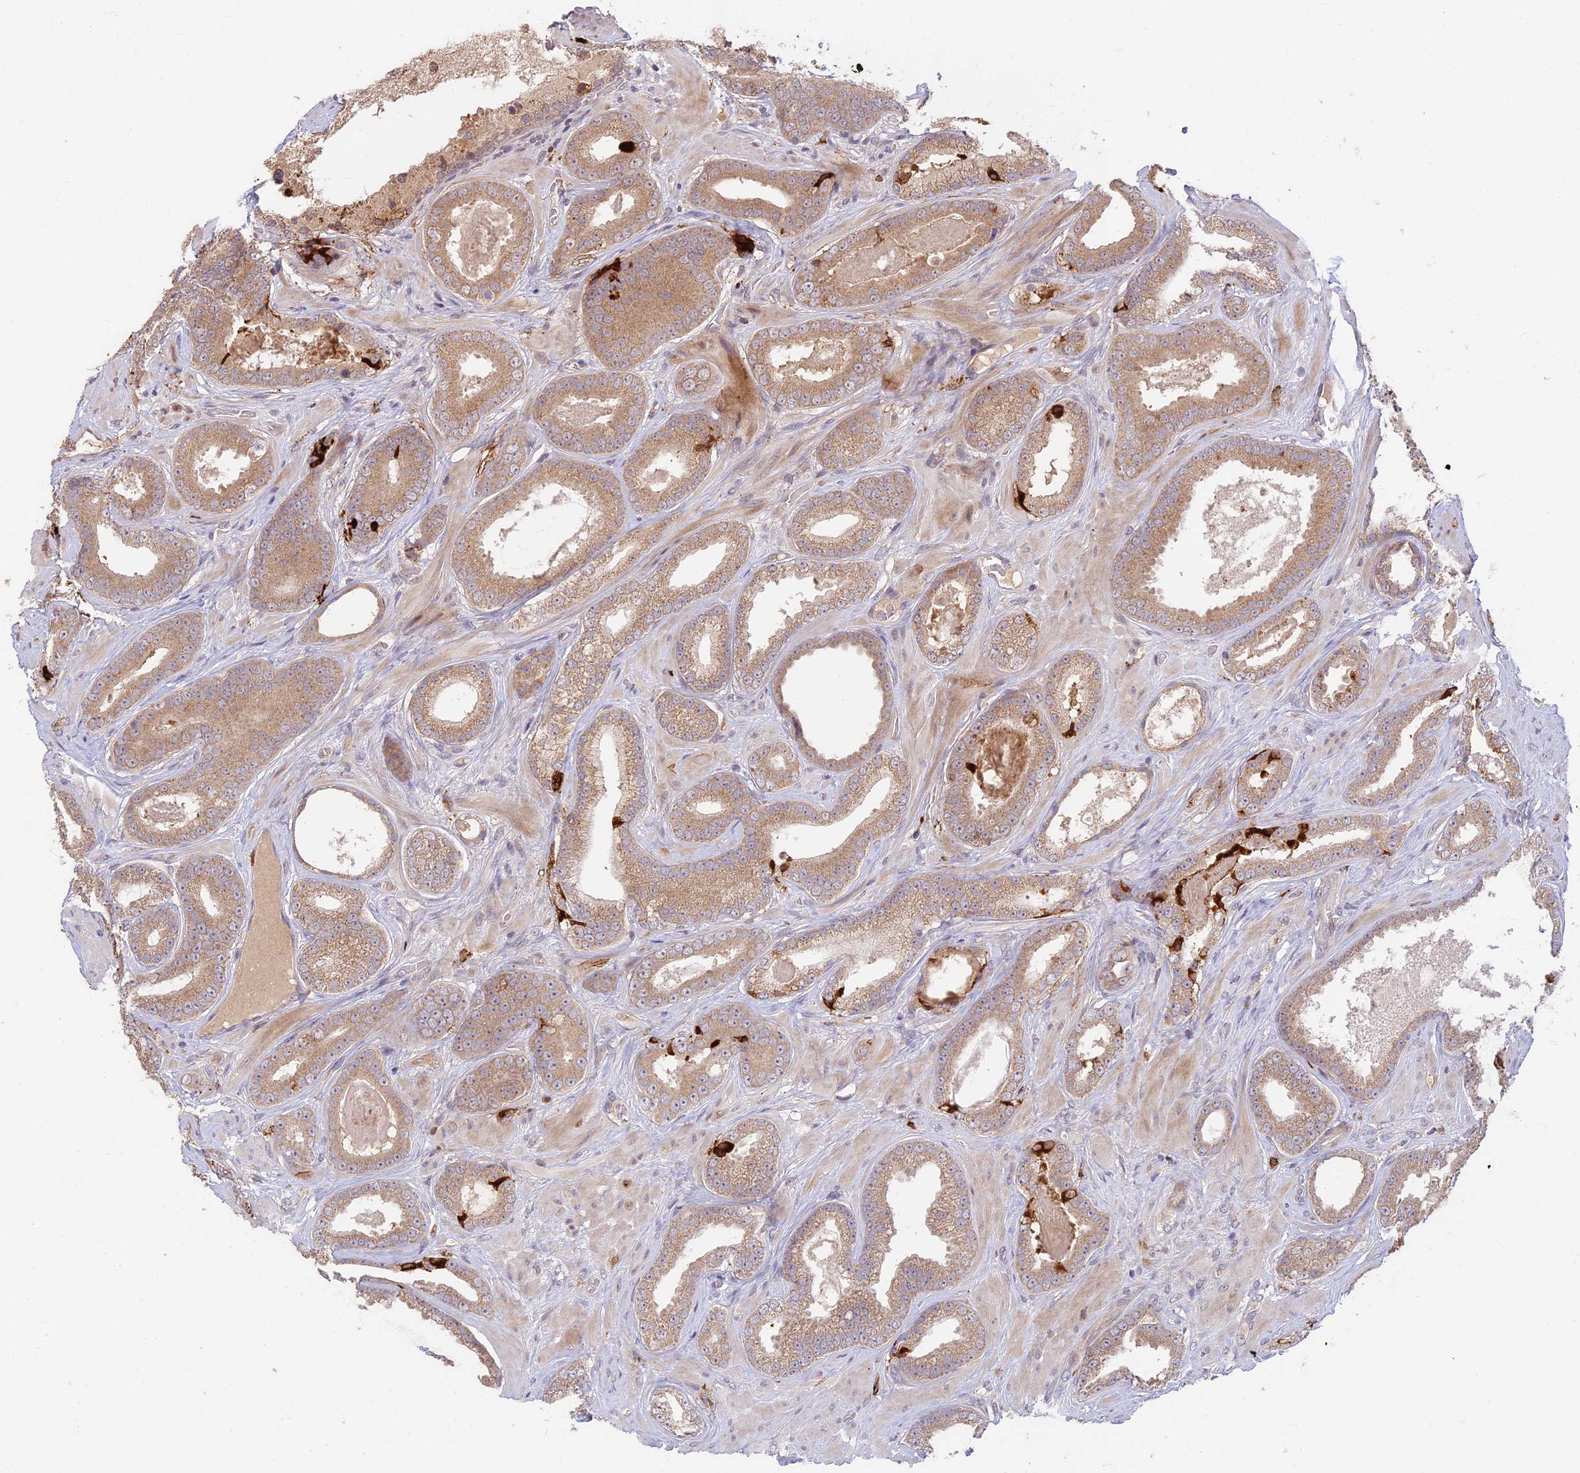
{"staining": {"intensity": "moderate", "quantity": "25%-75%", "location": "cytoplasmic/membranous"}, "tissue": "prostate cancer", "cell_type": "Tumor cells", "image_type": "cancer", "snomed": [{"axis": "morphology", "description": "Adenocarcinoma, Low grade"}, {"axis": "topography", "description": "Prostate"}], "caption": "There is medium levels of moderate cytoplasmic/membranous positivity in tumor cells of prostate cancer (adenocarcinoma (low-grade)), as demonstrated by immunohistochemical staining (brown color).", "gene": "ASPDH", "patient": {"sex": "male", "age": 57}}